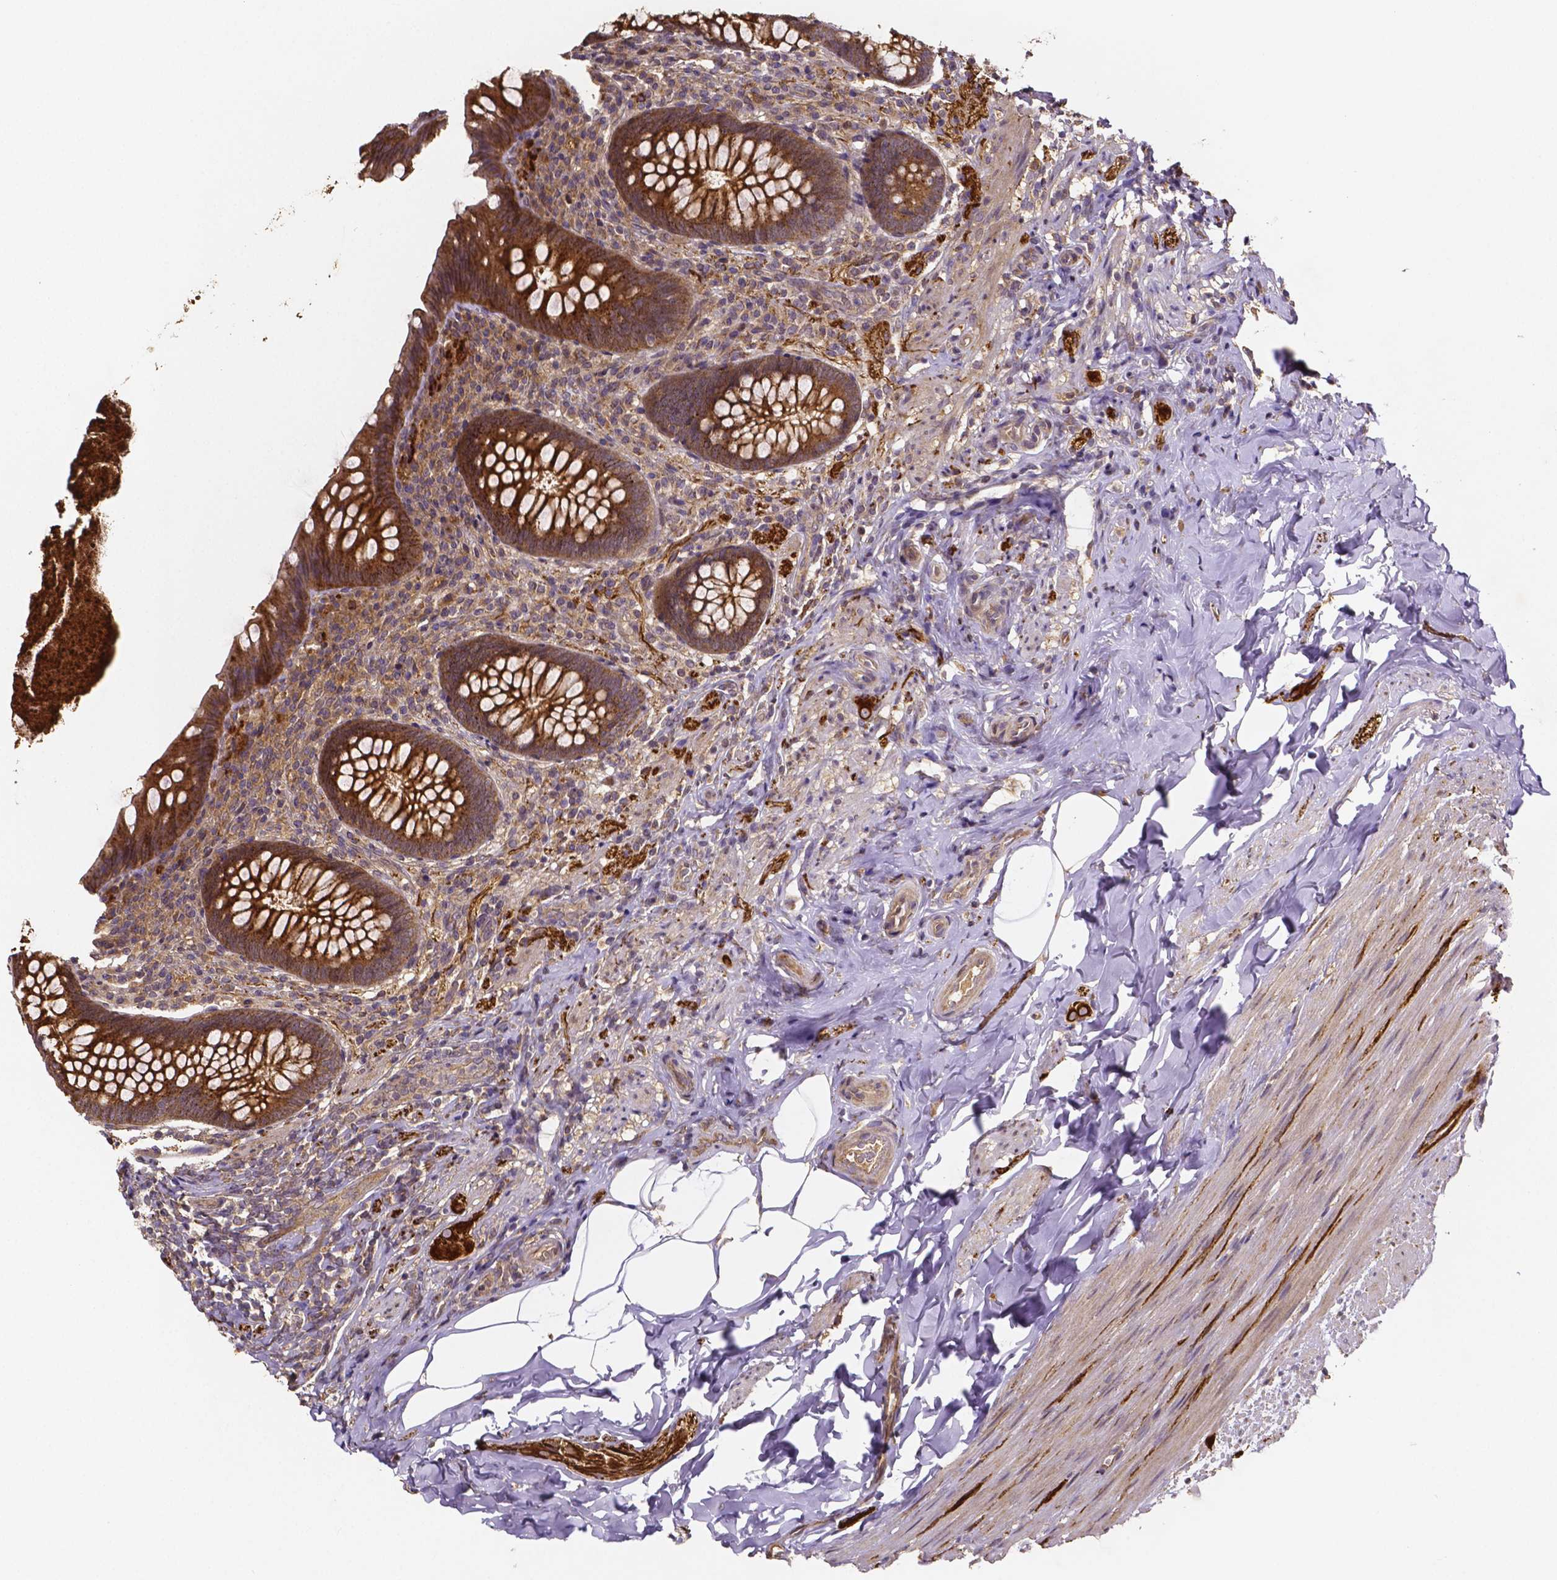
{"staining": {"intensity": "moderate", "quantity": ">75%", "location": "cytoplasmic/membranous"}, "tissue": "appendix", "cell_type": "Glandular cells", "image_type": "normal", "snomed": [{"axis": "morphology", "description": "Normal tissue, NOS"}, {"axis": "topography", "description": "Appendix"}], "caption": "Protein expression by IHC displays moderate cytoplasmic/membranous positivity in approximately >75% of glandular cells in benign appendix. The staining was performed using DAB to visualize the protein expression in brown, while the nuclei were stained in blue with hematoxylin (Magnification: 20x).", "gene": "RNF123", "patient": {"sex": "male", "age": 47}}